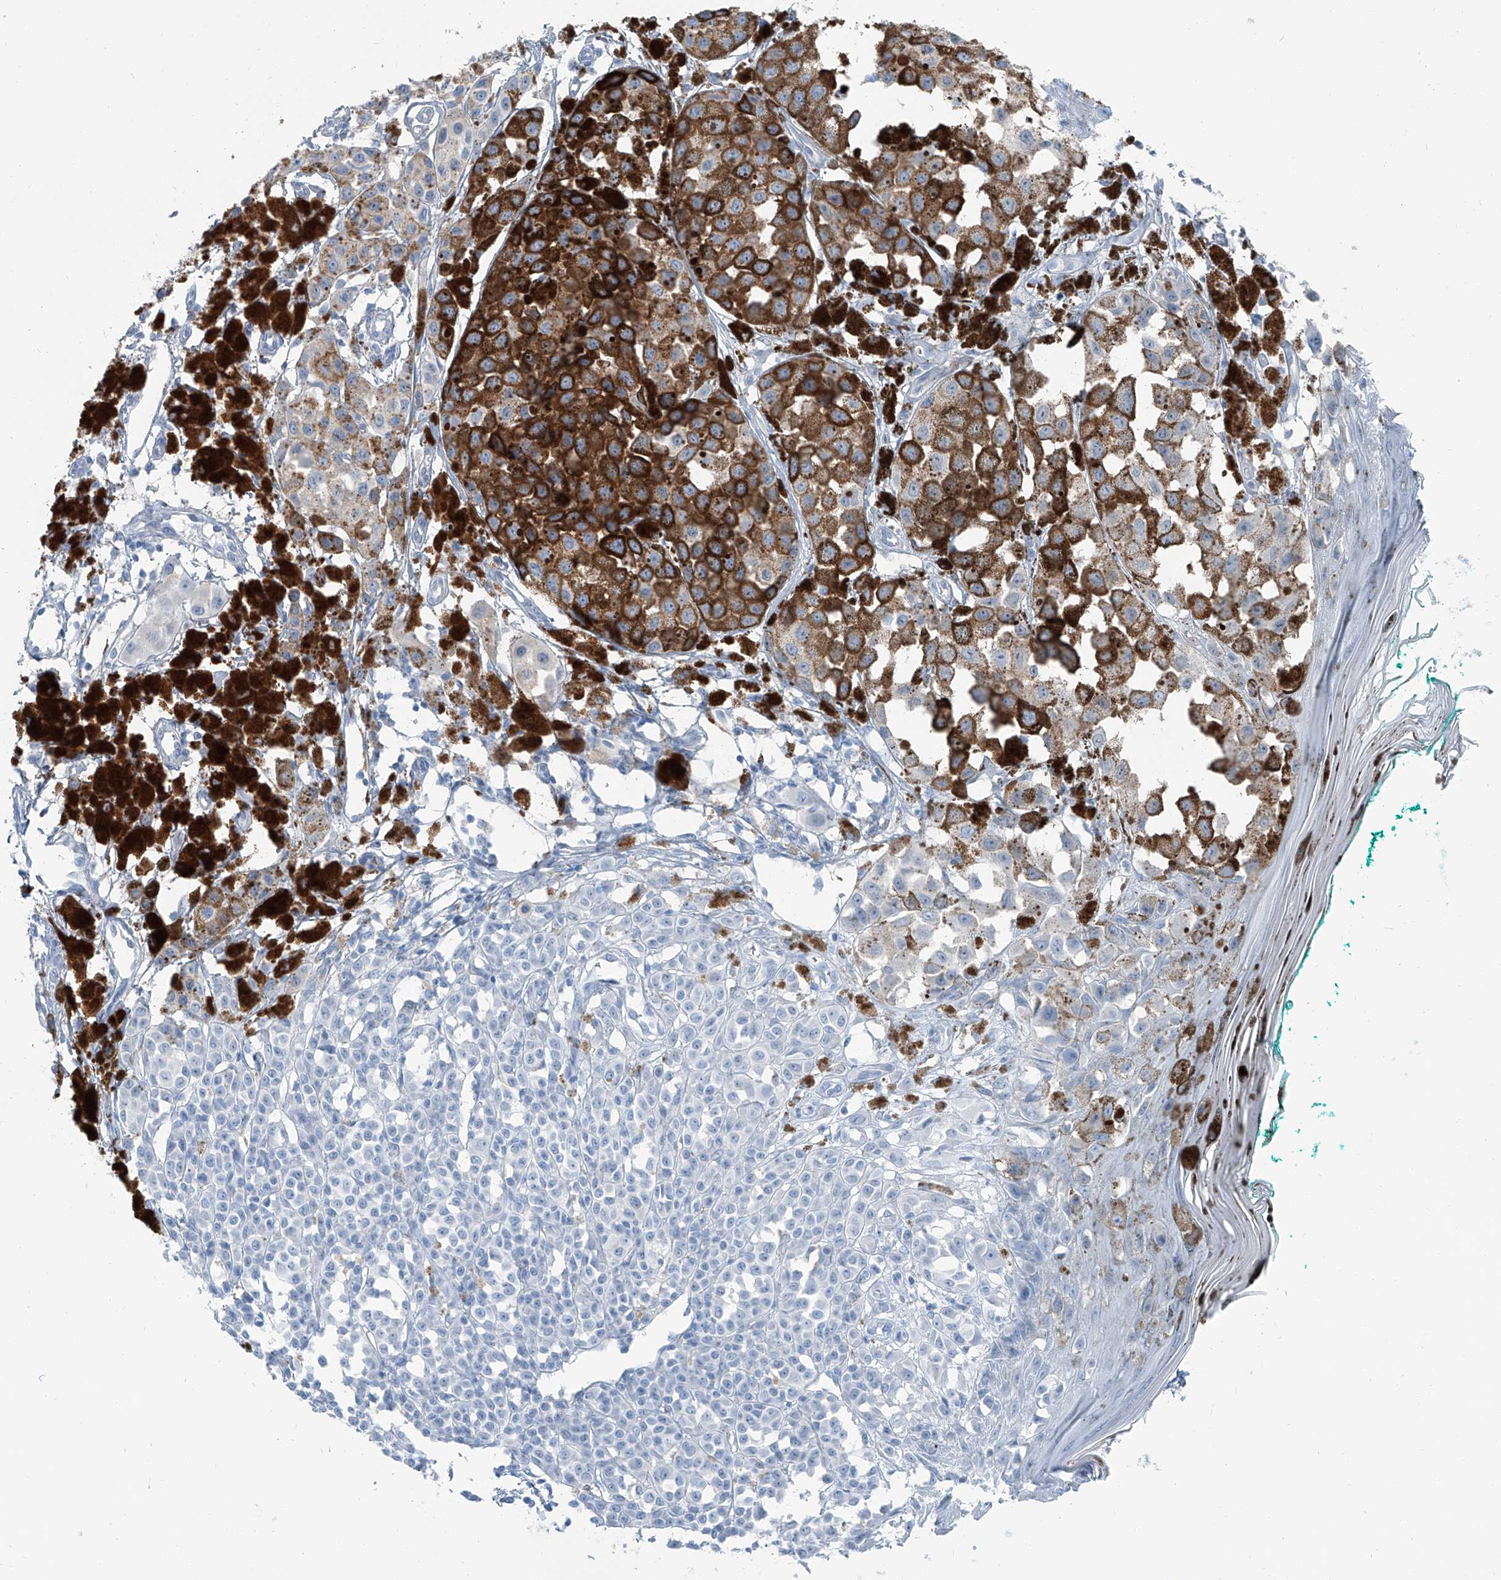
{"staining": {"intensity": "negative", "quantity": "none", "location": "none"}, "tissue": "melanoma", "cell_type": "Tumor cells", "image_type": "cancer", "snomed": [{"axis": "morphology", "description": "Malignant melanoma, NOS"}, {"axis": "topography", "description": "Skin of leg"}], "caption": "Melanoma was stained to show a protein in brown. There is no significant staining in tumor cells.", "gene": "RGN", "patient": {"sex": "female", "age": 72}}